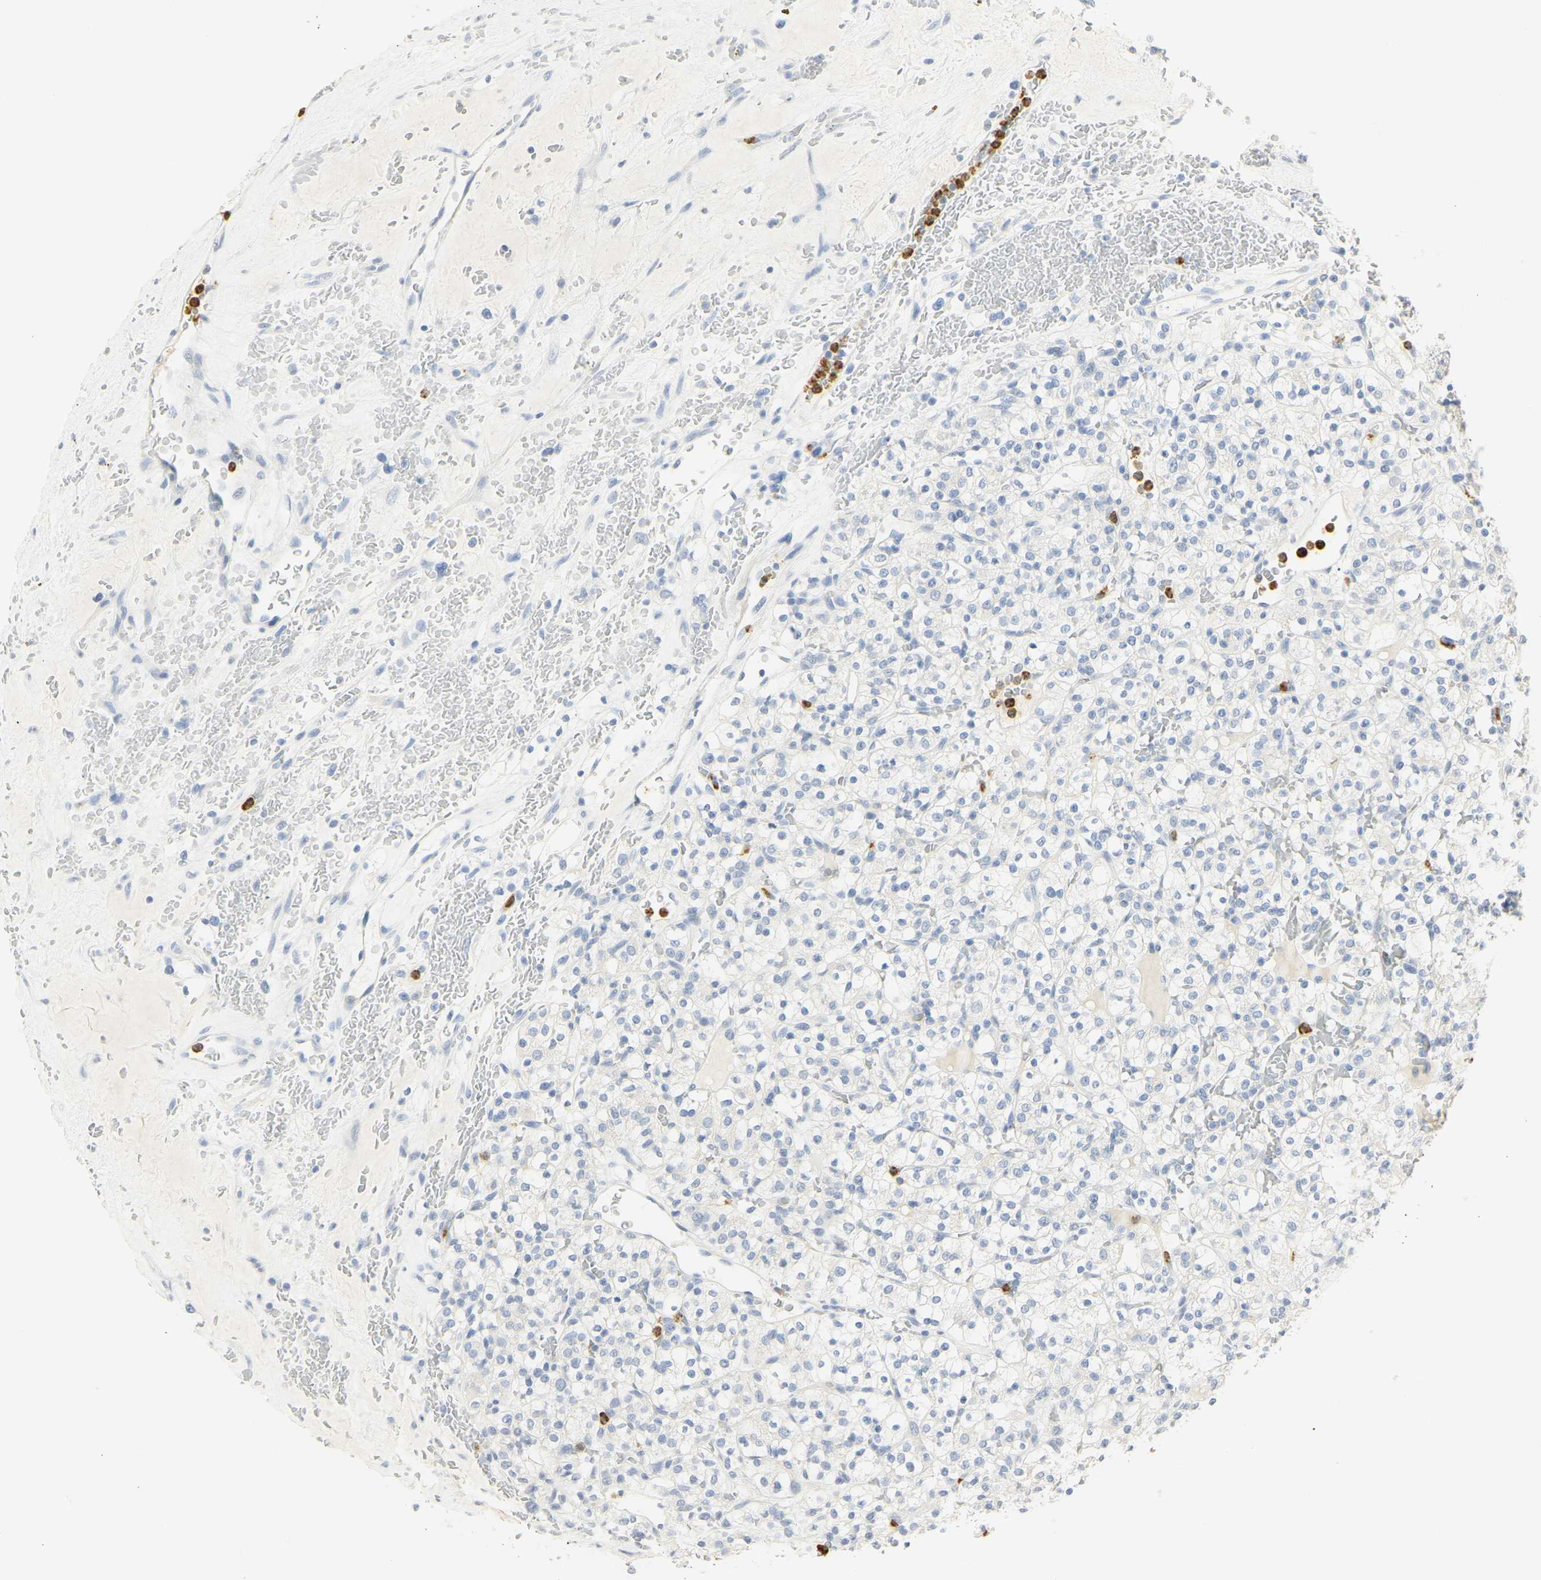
{"staining": {"intensity": "negative", "quantity": "none", "location": "none"}, "tissue": "renal cancer", "cell_type": "Tumor cells", "image_type": "cancer", "snomed": [{"axis": "morphology", "description": "Normal tissue, NOS"}, {"axis": "morphology", "description": "Adenocarcinoma, NOS"}, {"axis": "topography", "description": "Kidney"}], "caption": "Tumor cells are negative for protein expression in human renal cancer (adenocarcinoma).", "gene": "MPO", "patient": {"sex": "female", "age": 72}}